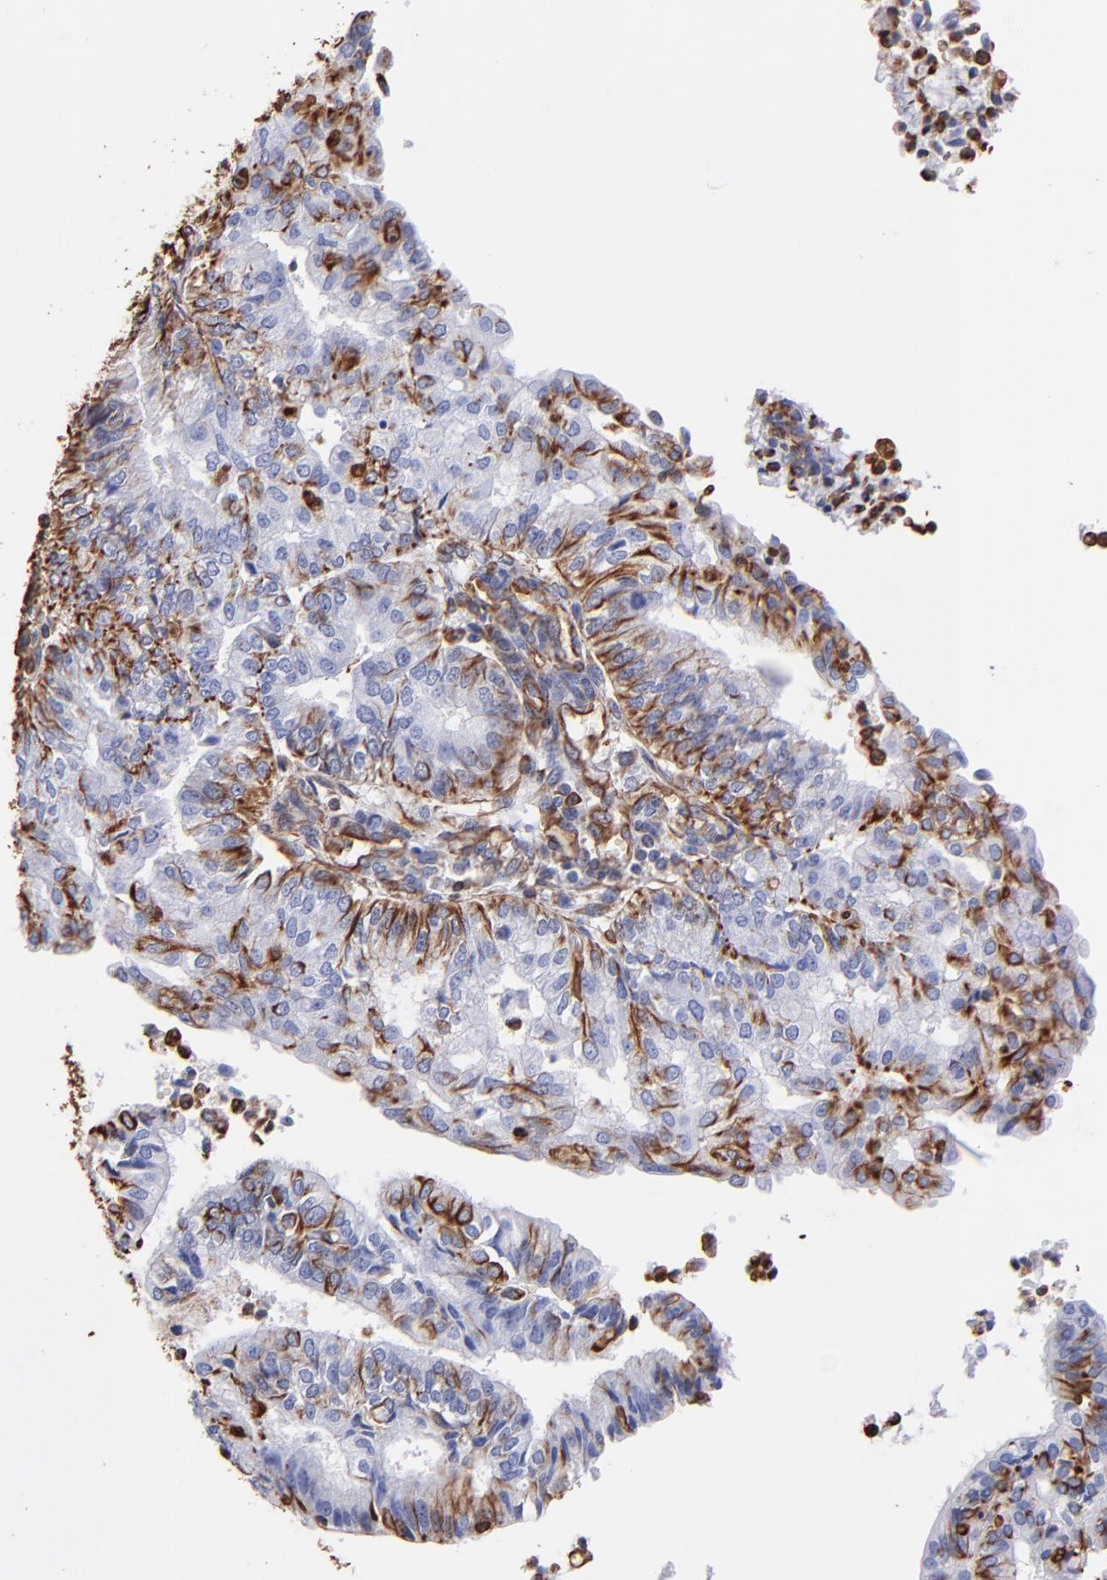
{"staining": {"intensity": "strong", "quantity": "<25%", "location": "cytoplasmic/membranous"}, "tissue": "endometrial cancer", "cell_type": "Tumor cells", "image_type": "cancer", "snomed": [{"axis": "morphology", "description": "Adenocarcinoma, NOS"}, {"axis": "topography", "description": "Endometrium"}], "caption": "This is an image of immunohistochemistry (IHC) staining of adenocarcinoma (endometrial), which shows strong positivity in the cytoplasmic/membranous of tumor cells.", "gene": "VIM", "patient": {"sex": "female", "age": 59}}